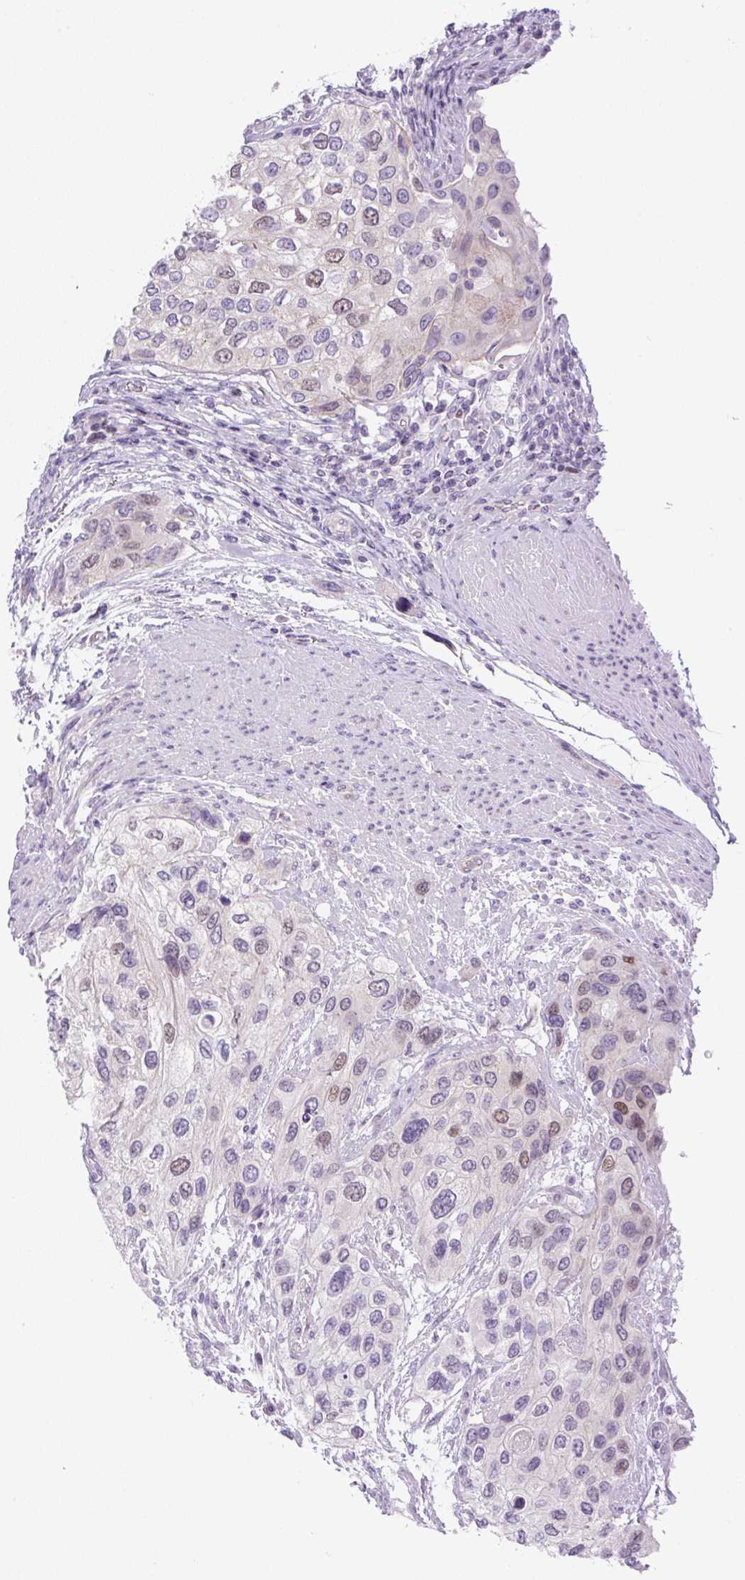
{"staining": {"intensity": "weak", "quantity": "25%-75%", "location": "nuclear"}, "tissue": "urothelial cancer", "cell_type": "Tumor cells", "image_type": "cancer", "snomed": [{"axis": "morphology", "description": "Normal tissue, NOS"}, {"axis": "morphology", "description": "Urothelial carcinoma, High grade"}, {"axis": "topography", "description": "Vascular tissue"}, {"axis": "topography", "description": "Urinary bladder"}], "caption": "Weak nuclear protein expression is identified in about 25%-75% of tumor cells in urothelial carcinoma (high-grade).", "gene": "ADAMTS19", "patient": {"sex": "female", "age": 56}}